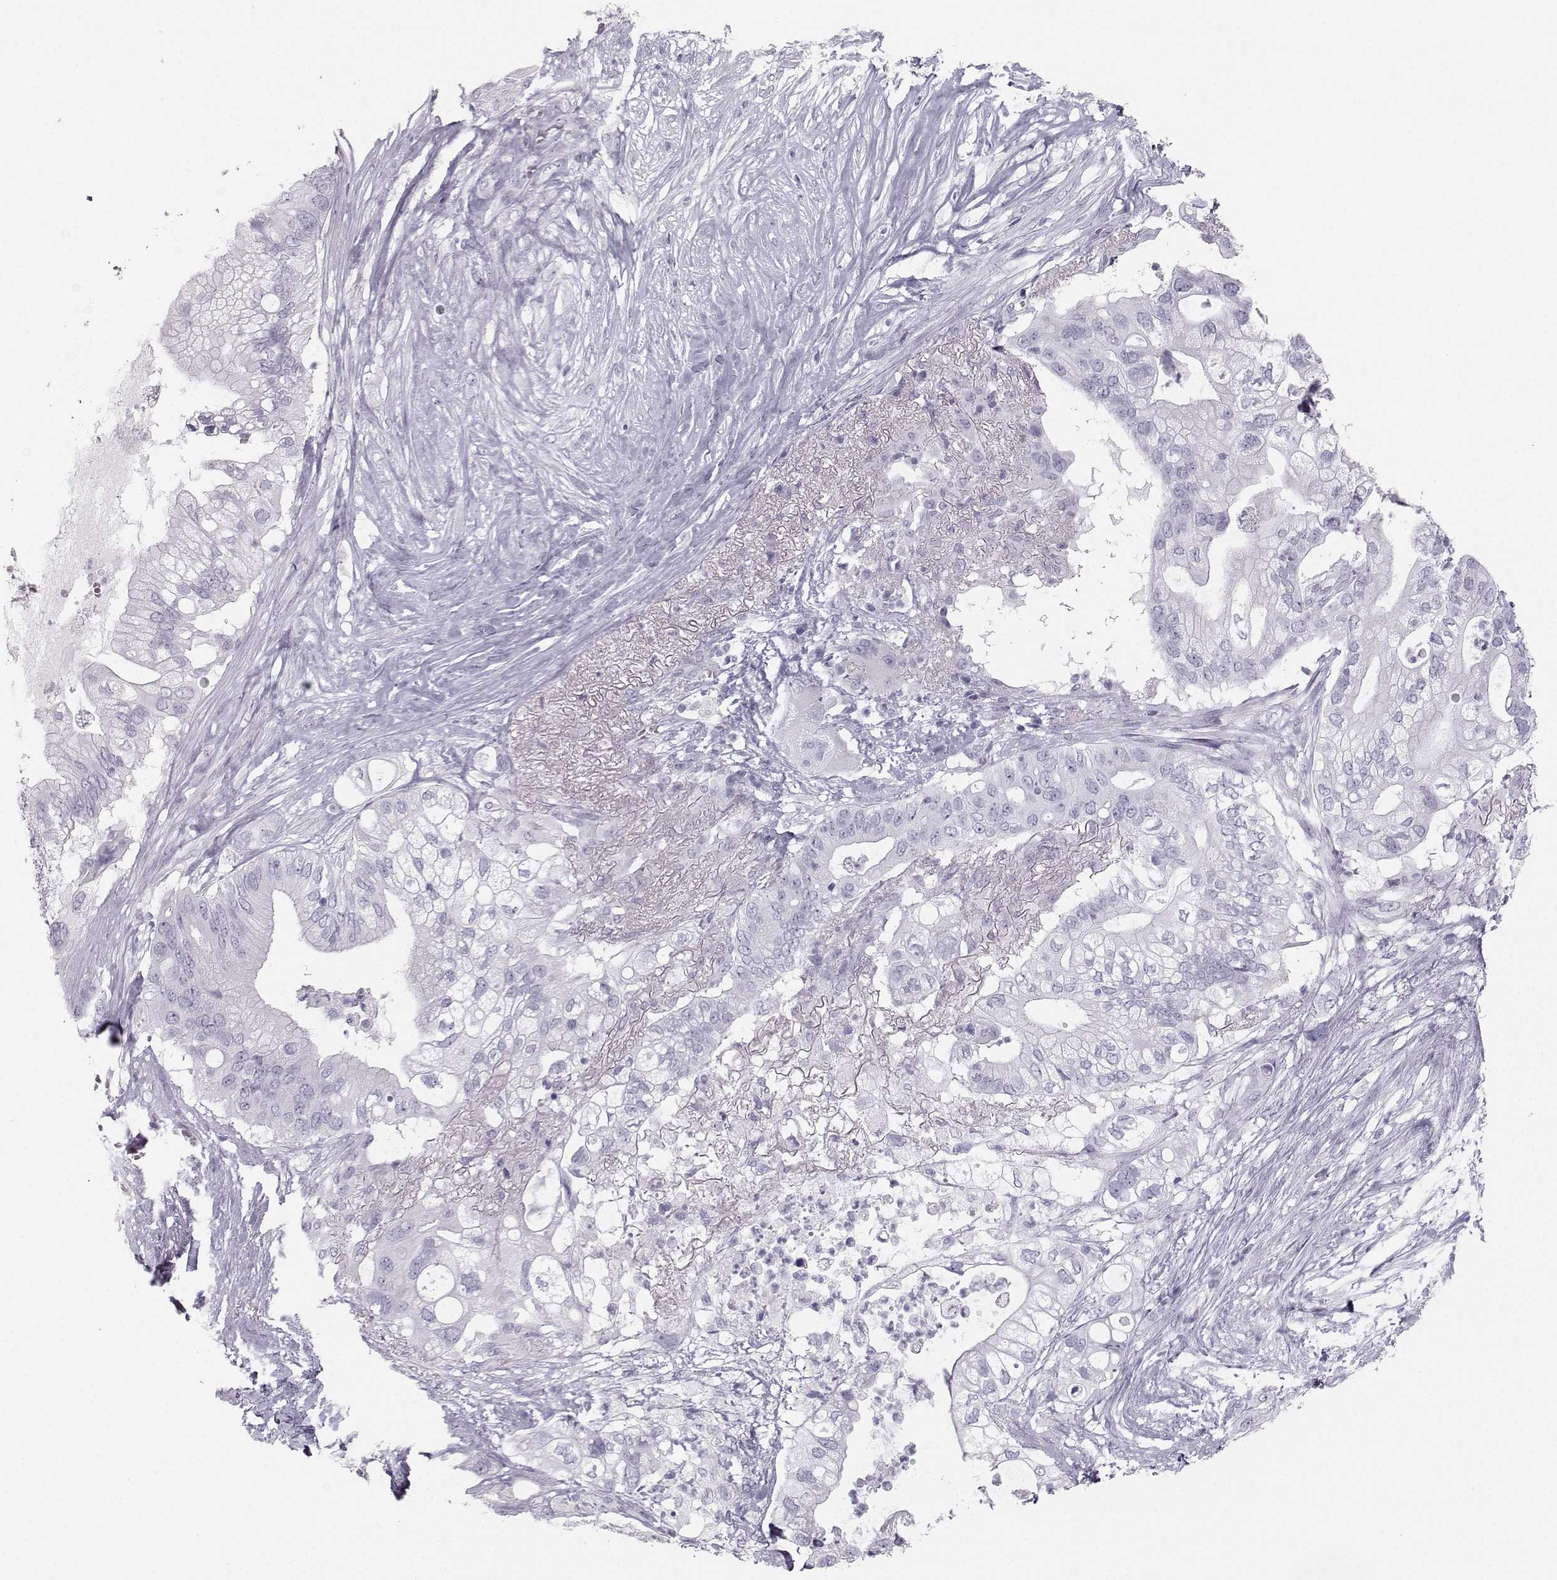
{"staining": {"intensity": "negative", "quantity": "none", "location": "none"}, "tissue": "pancreatic cancer", "cell_type": "Tumor cells", "image_type": "cancer", "snomed": [{"axis": "morphology", "description": "Adenocarcinoma, NOS"}, {"axis": "topography", "description": "Pancreas"}], "caption": "Pancreatic adenocarcinoma was stained to show a protein in brown. There is no significant staining in tumor cells.", "gene": "CASR", "patient": {"sex": "female", "age": 72}}